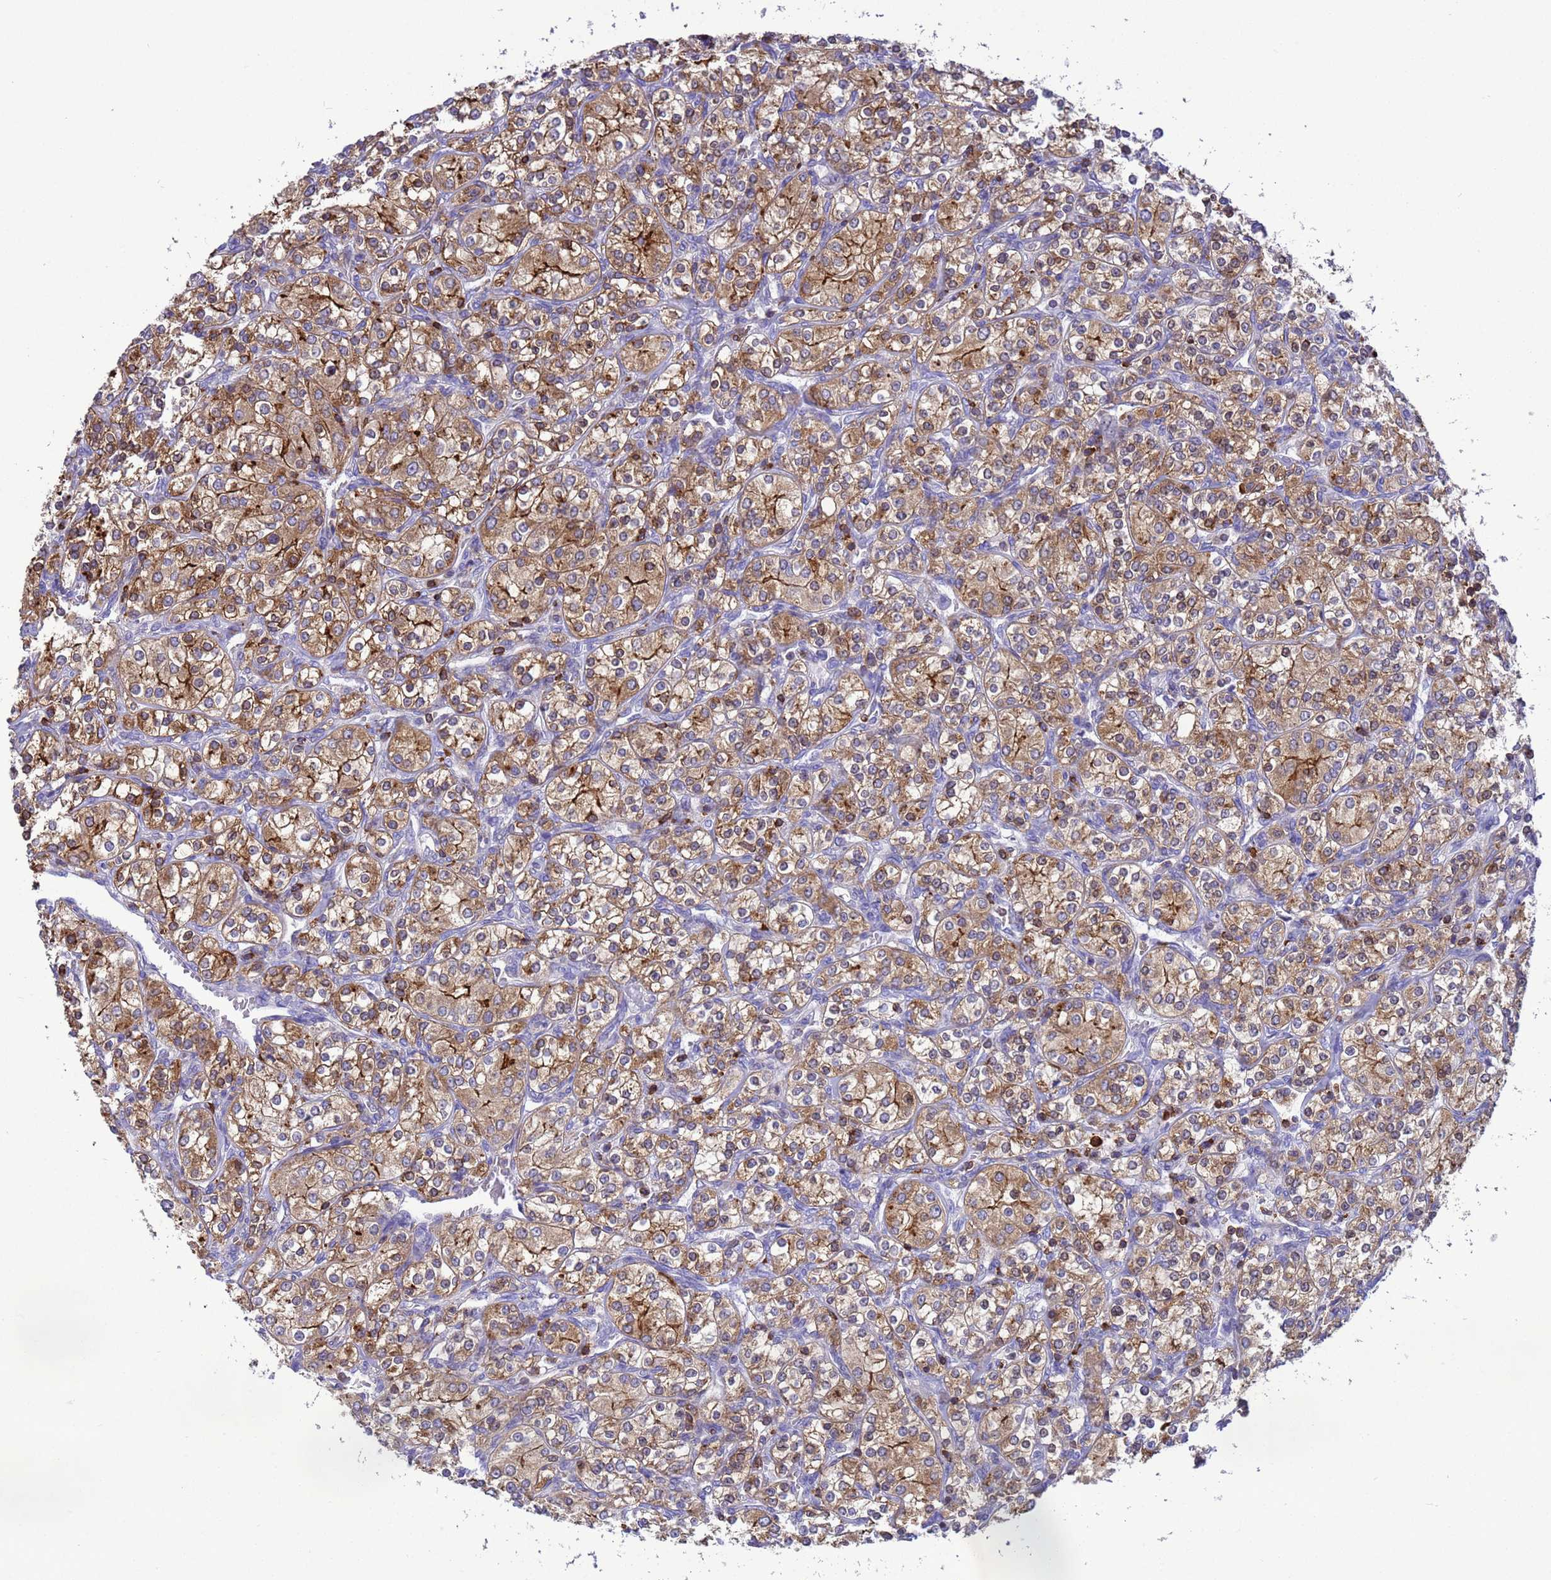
{"staining": {"intensity": "moderate", "quantity": ">75%", "location": "cytoplasmic/membranous"}, "tissue": "renal cancer", "cell_type": "Tumor cells", "image_type": "cancer", "snomed": [{"axis": "morphology", "description": "Adenocarcinoma, NOS"}, {"axis": "topography", "description": "Kidney"}], "caption": "The immunohistochemical stain labels moderate cytoplasmic/membranous positivity in tumor cells of renal cancer tissue. (Brightfield microscopy of DAB IHC at high magnification).", "gene": "EZR", "patient": {"sex": "male", "age": 77}}